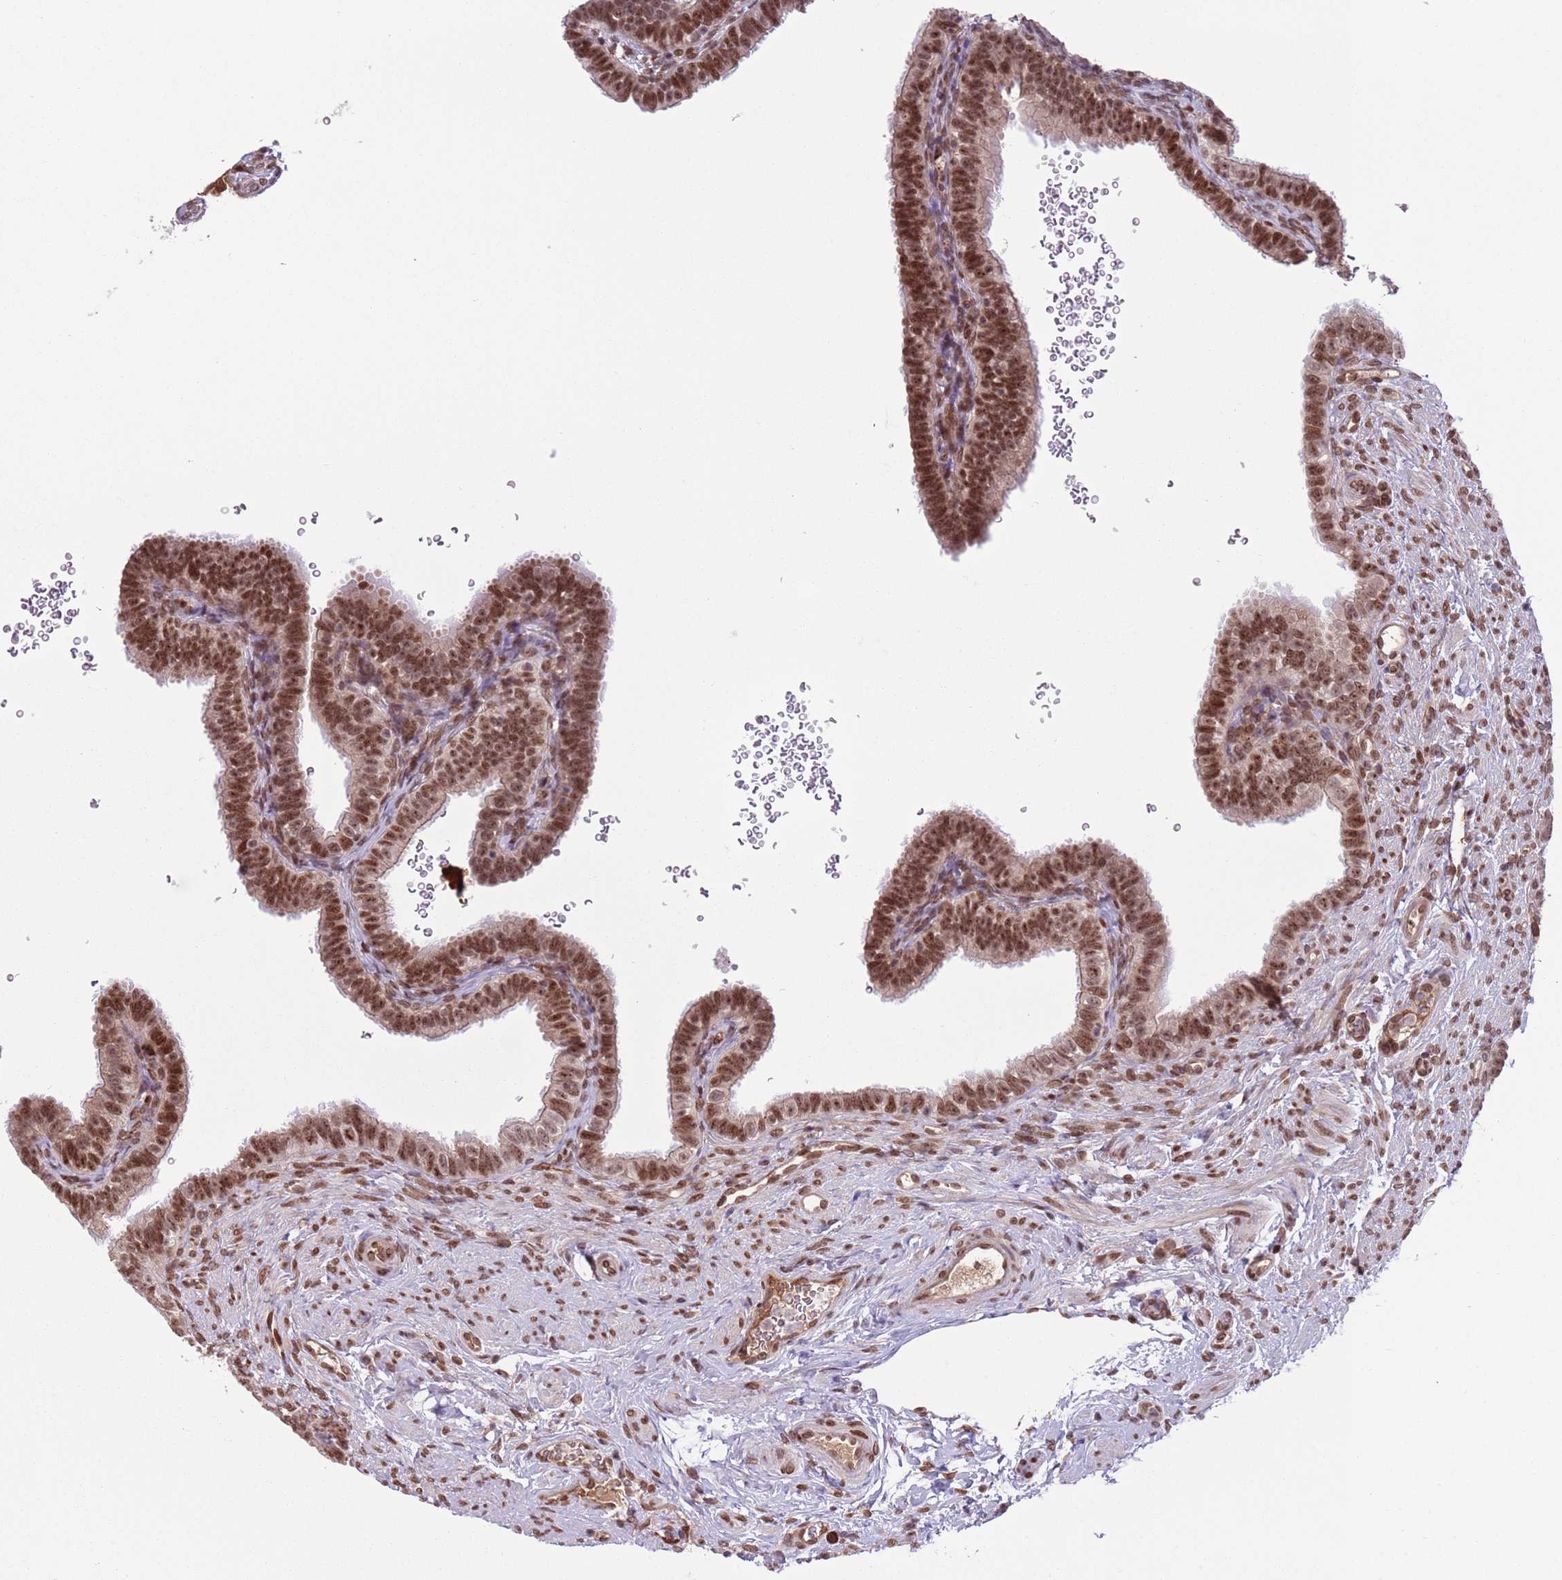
{"staining": {"intensity": "moderate", "quantity": ">75%", "location": "nuclear"}, "tissue": "fallopian tube", "cell_type": "Glandular cells", "image_type": "normal", "snomed": [{"axis": "morphology", "description": "Normal tissue, NOS"}, {"axis": "topography", "description": "Fallopian tube"}], "caption": "DAB (3,3'-diaminobenzidine) immunohistochemical staining of benign human fallopian tube exhibits moderate nuclear protein positivity in about >75% of glandular cells.", "gene": "SIPA1L3", "patient": {"sex": "female", "age": 41}}